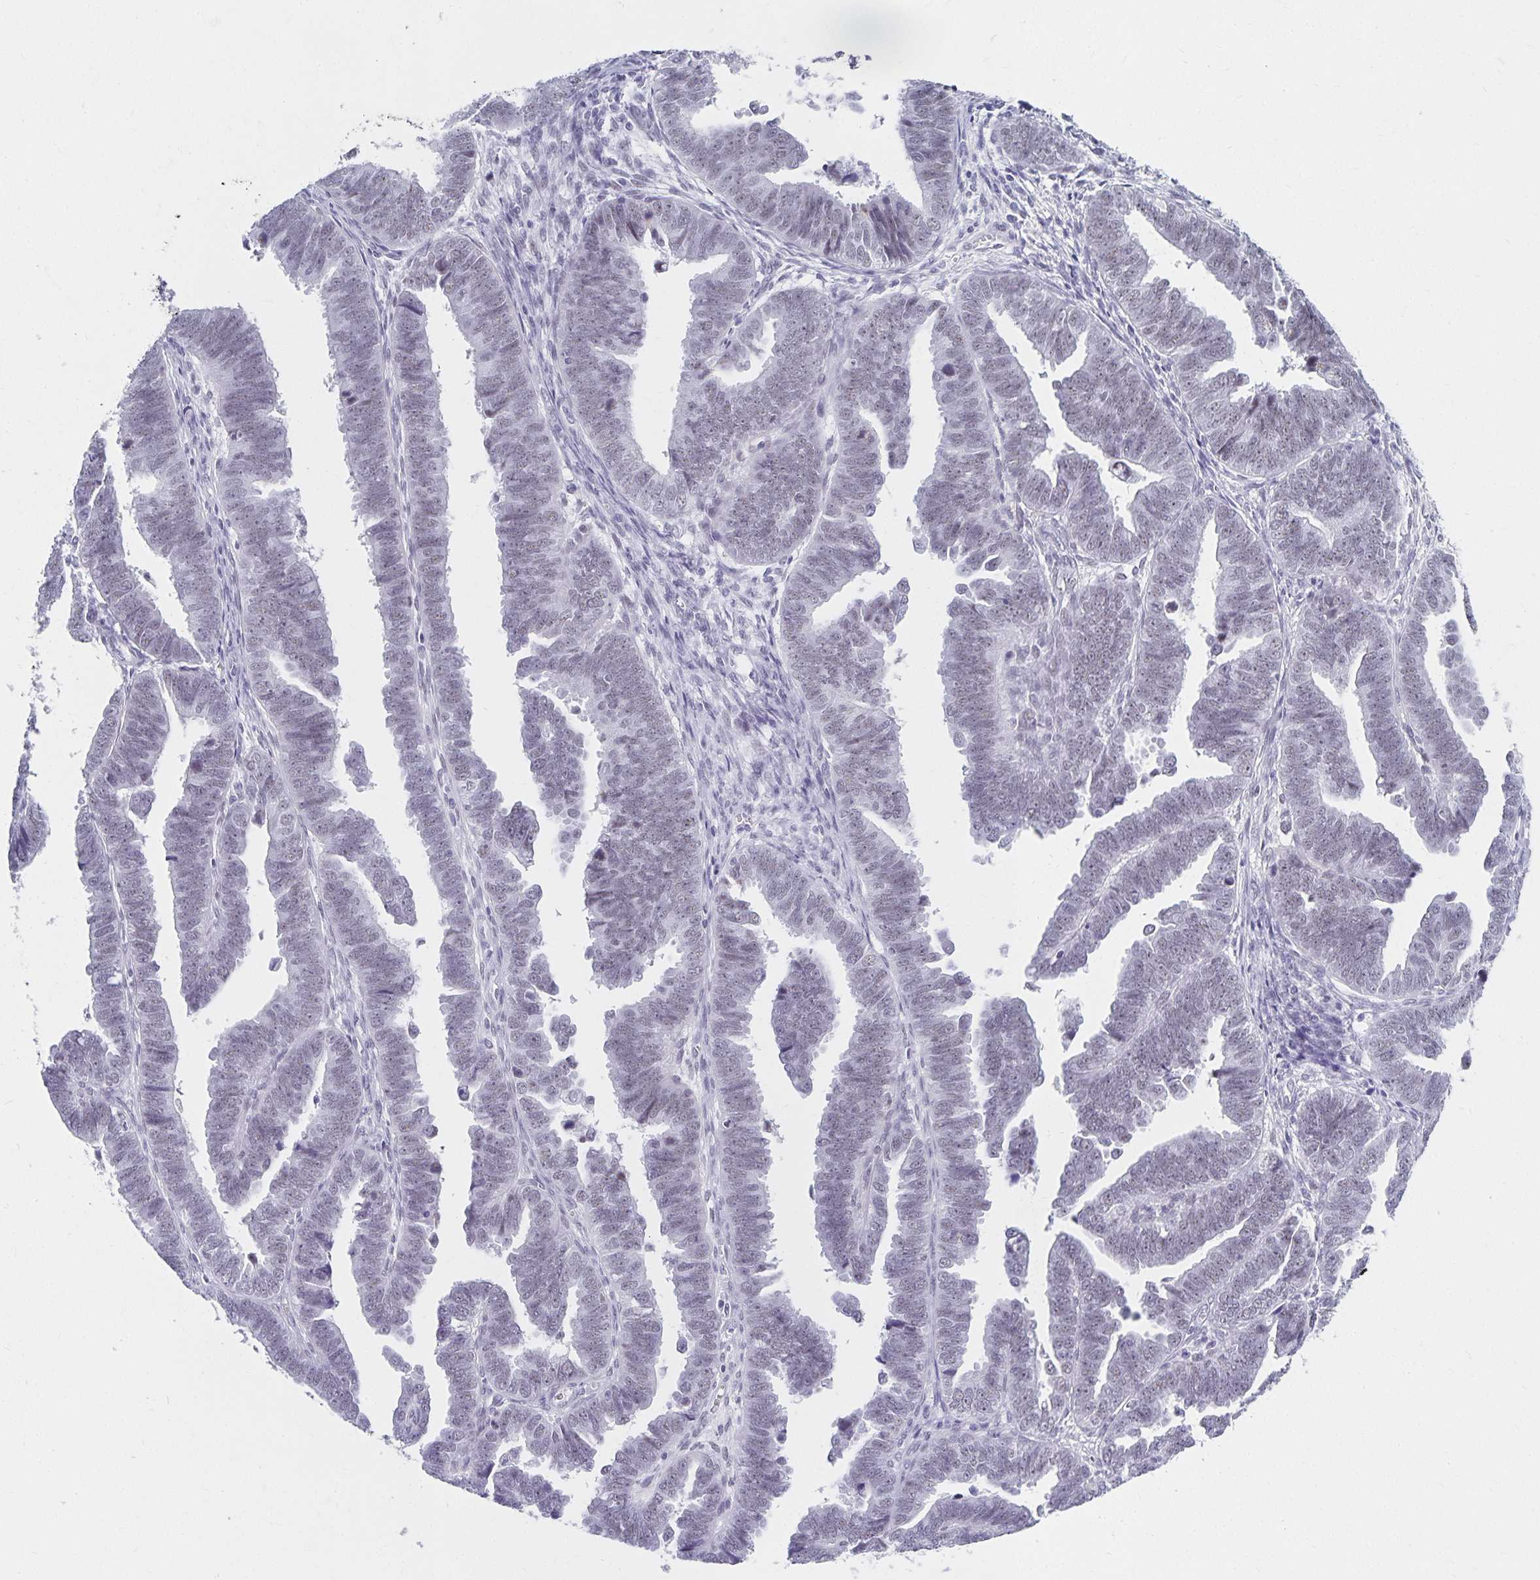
{"staining": {"intensity": "weak", "quantity": "25%-75%", "location": "nuclear"}, "tissue": "endometrial cancer", "cell_type": "Tumor cells", "image_type": "cancer", "snomed": [{"axis": "morphology", "description": "Adenocarcinoma, NOS"}, {"axis": "topography", "description": "Endometrium"}], "caption": "Brown immunohistochemical staining in endometrial adenocarcinoma exhibits weak nuclear staining in approximately 25%-75% of tumor cells. (DAB = brown stain, brightfield microscopy at high magnification).", "gene": "C20orf85", "patient": {"sex": "female", "age": 75}}